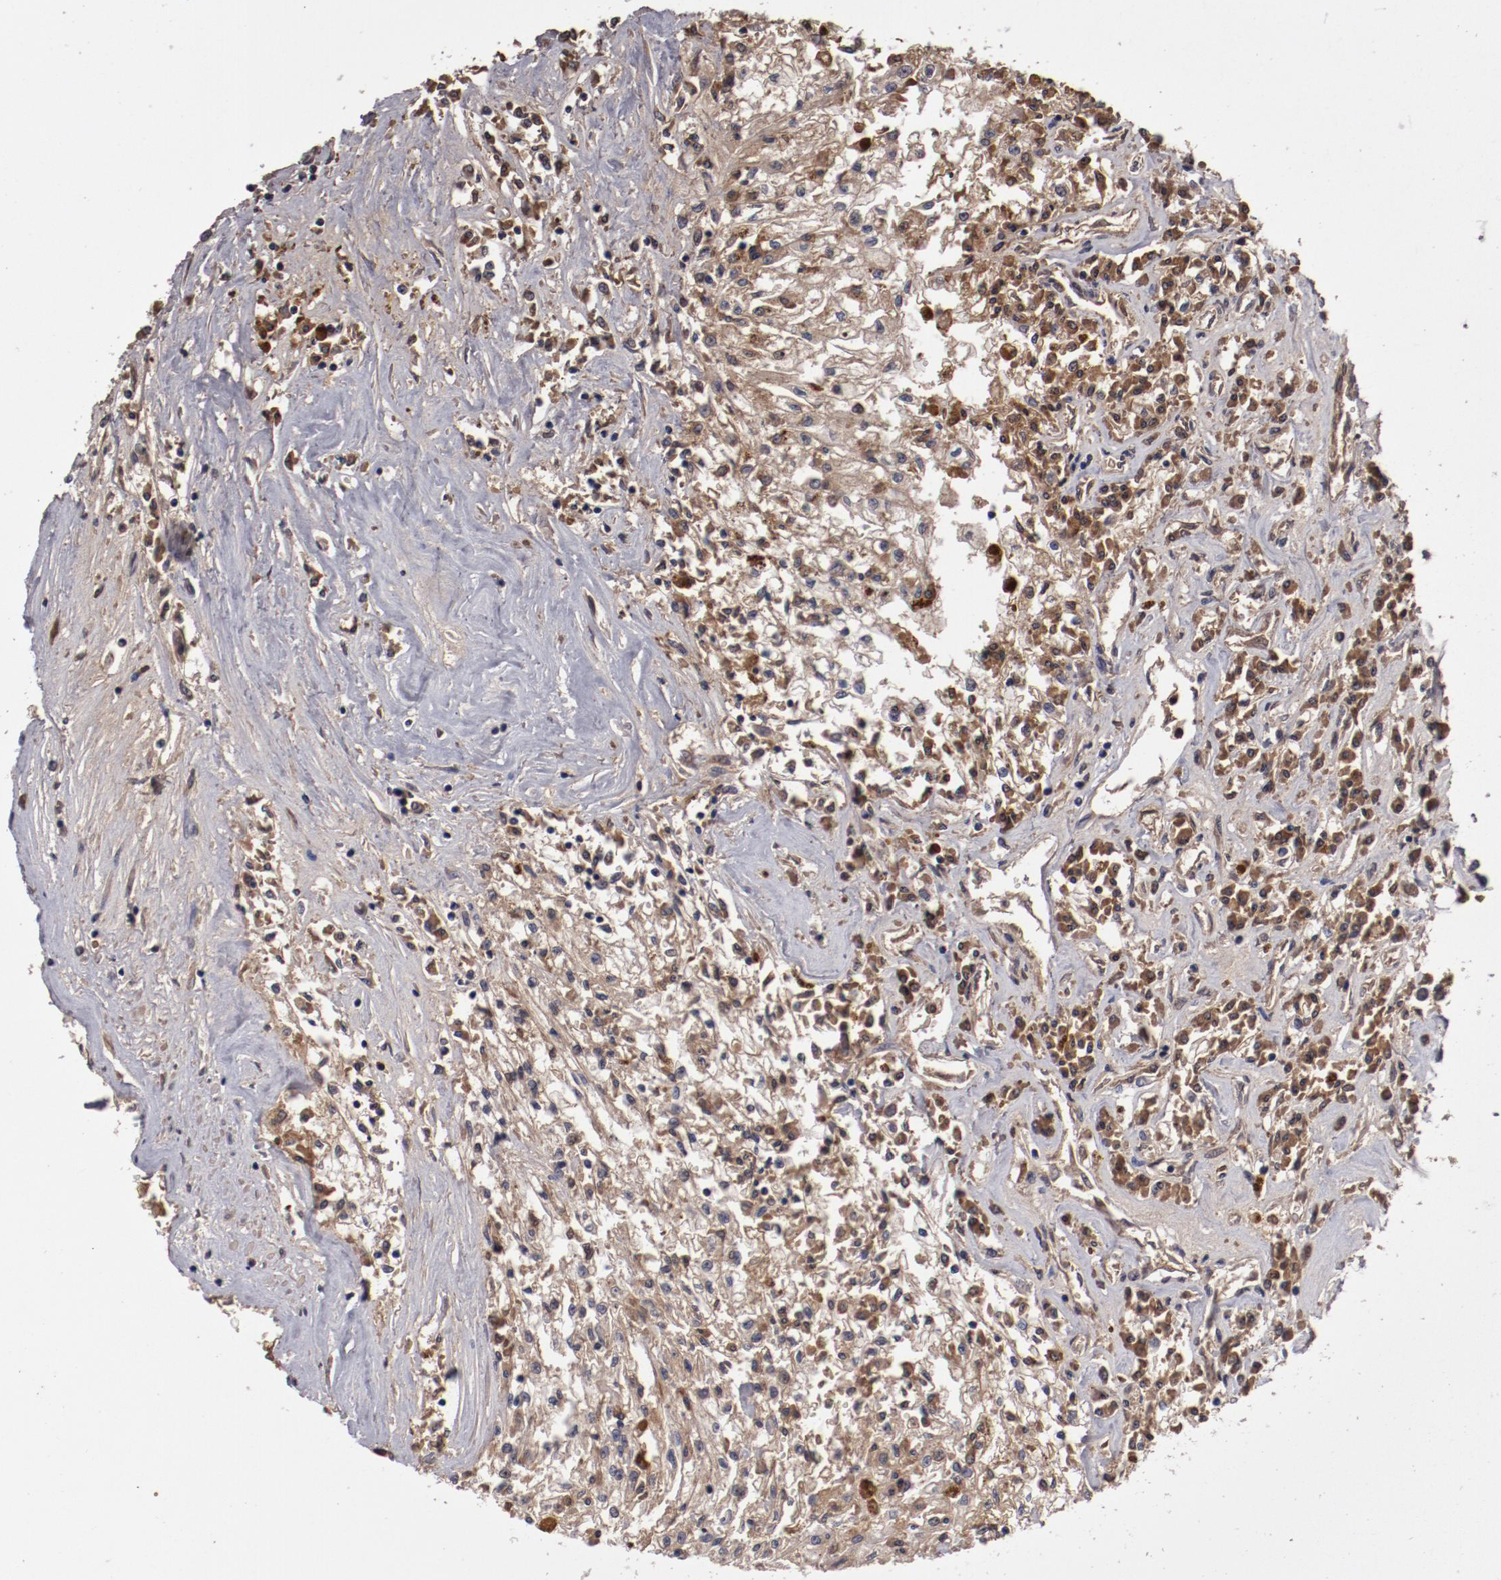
{"staining": {"intensity": "moderate", "quantity": ">75%", "location": "cytoplasmic/membranous"}, "tissue": "renal cancer", "cell_type": "Tumor cells", "image_type": "cancer", "snomed": [{"axis": "morphology", "description": "Adenocarcinoma, NOS"}, {"axis": "topography", "description": "Kidney"}], "caption": "Renal adenocarcinoma stained for a protein exhibits moderate cytoplasmic/membranous positivity in tumor cells.", "gene": "CP", "patient": {"sex": "male", "age": 78}}